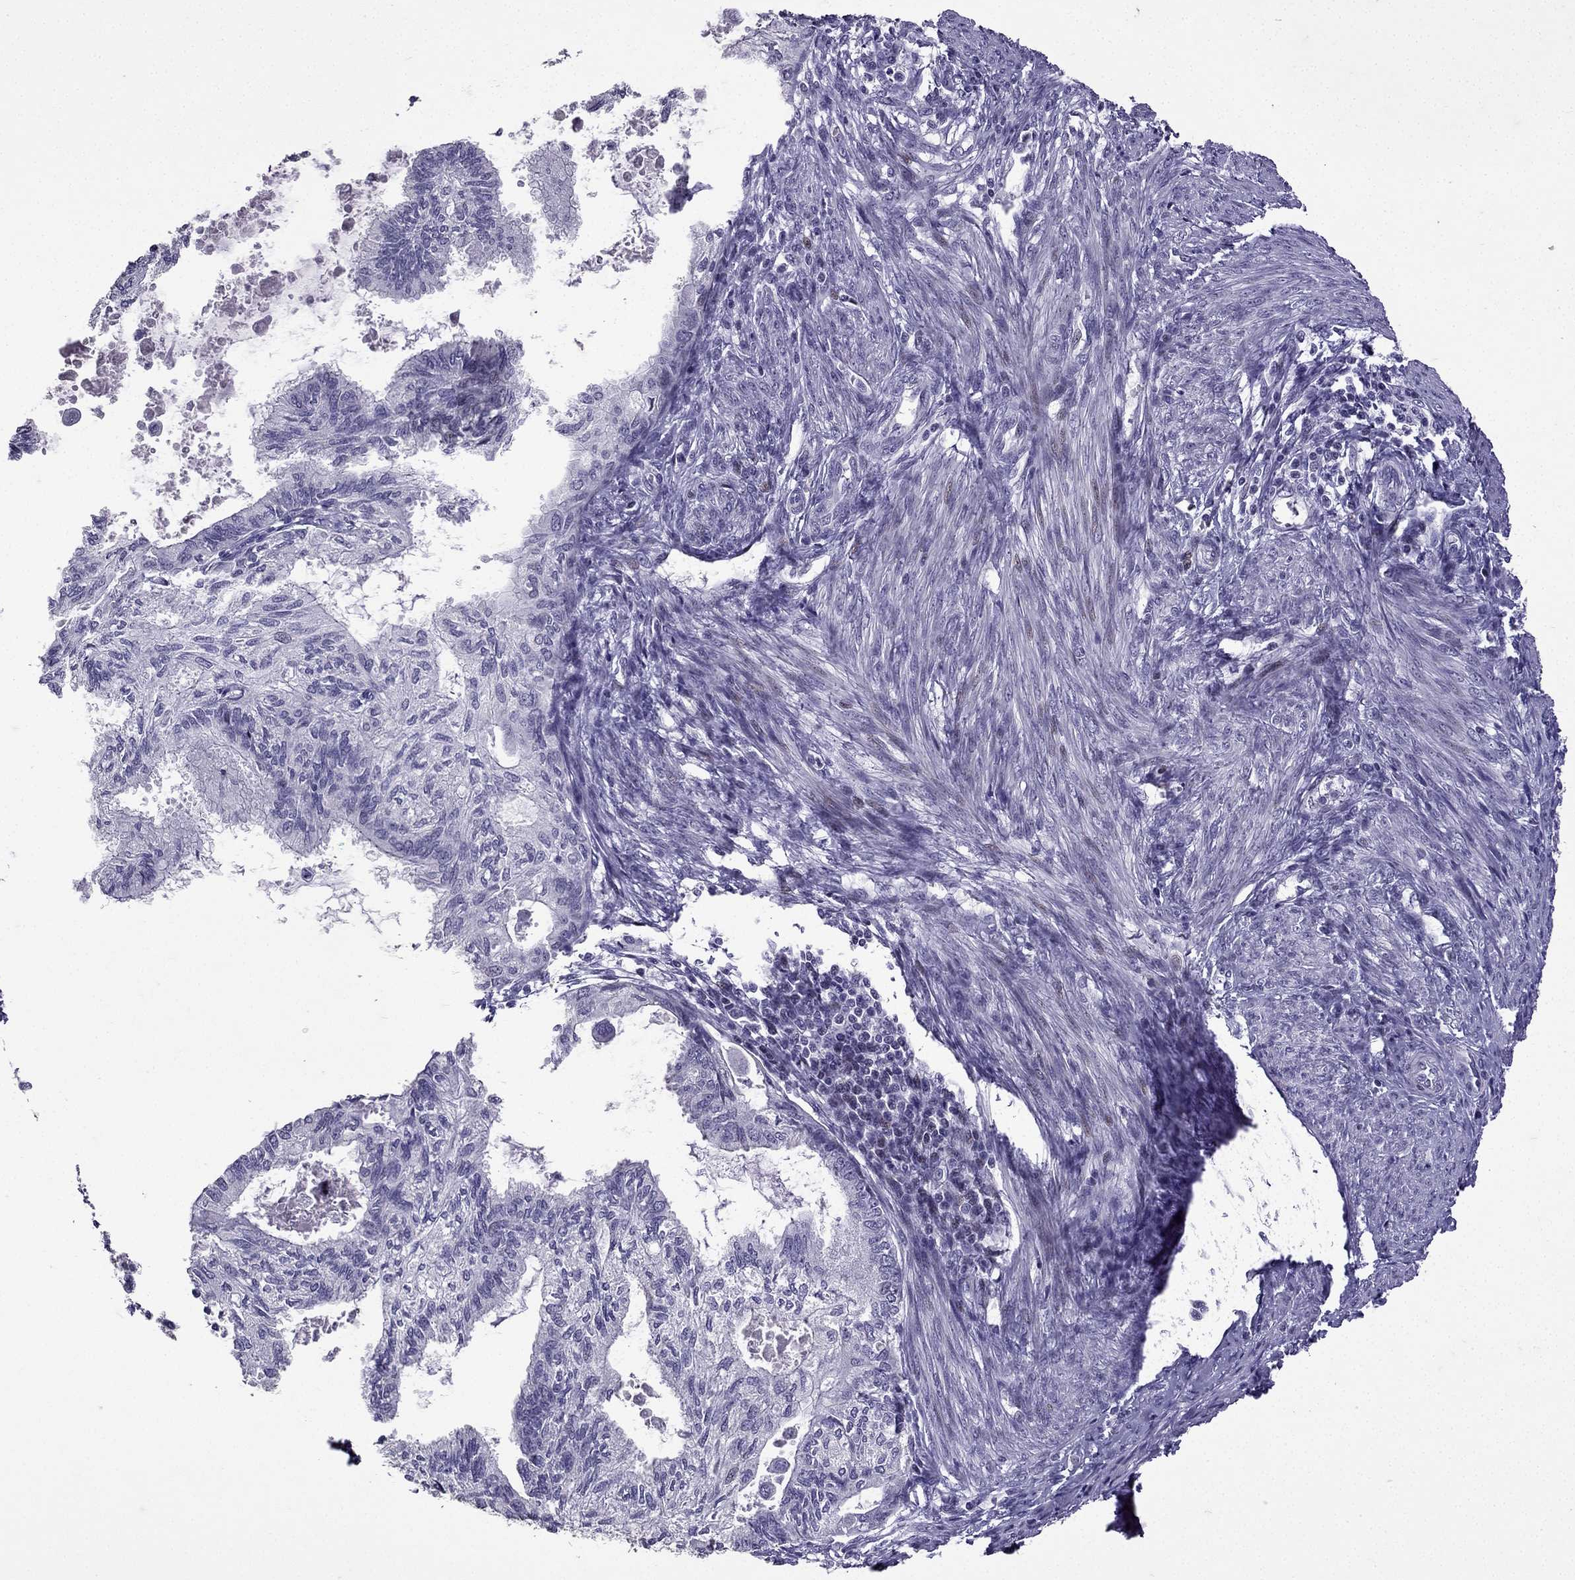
{"staining": {"intensity": "negative", "quantity": "none", "location": "none"}, "tissue": "endometrial cancer", "cell_type": "Tumor cells", "image_type": "cancer", "snomed": [{"axis": "morphology", "description": "Adenocarcinoma, NOS"}, {"axis": "topography", "description": "Endometrium"}], "caption": "Tumor cells show no significant staining in endometrial cancer (adenocarcinoma). The staining is performed using DAB (3,3'-diaminobenzidine) brown chromogen with nuclei counter-stained in using hematoxylin.", "gene": "TTN", "patient": {"sex": "female", "age": 86}}